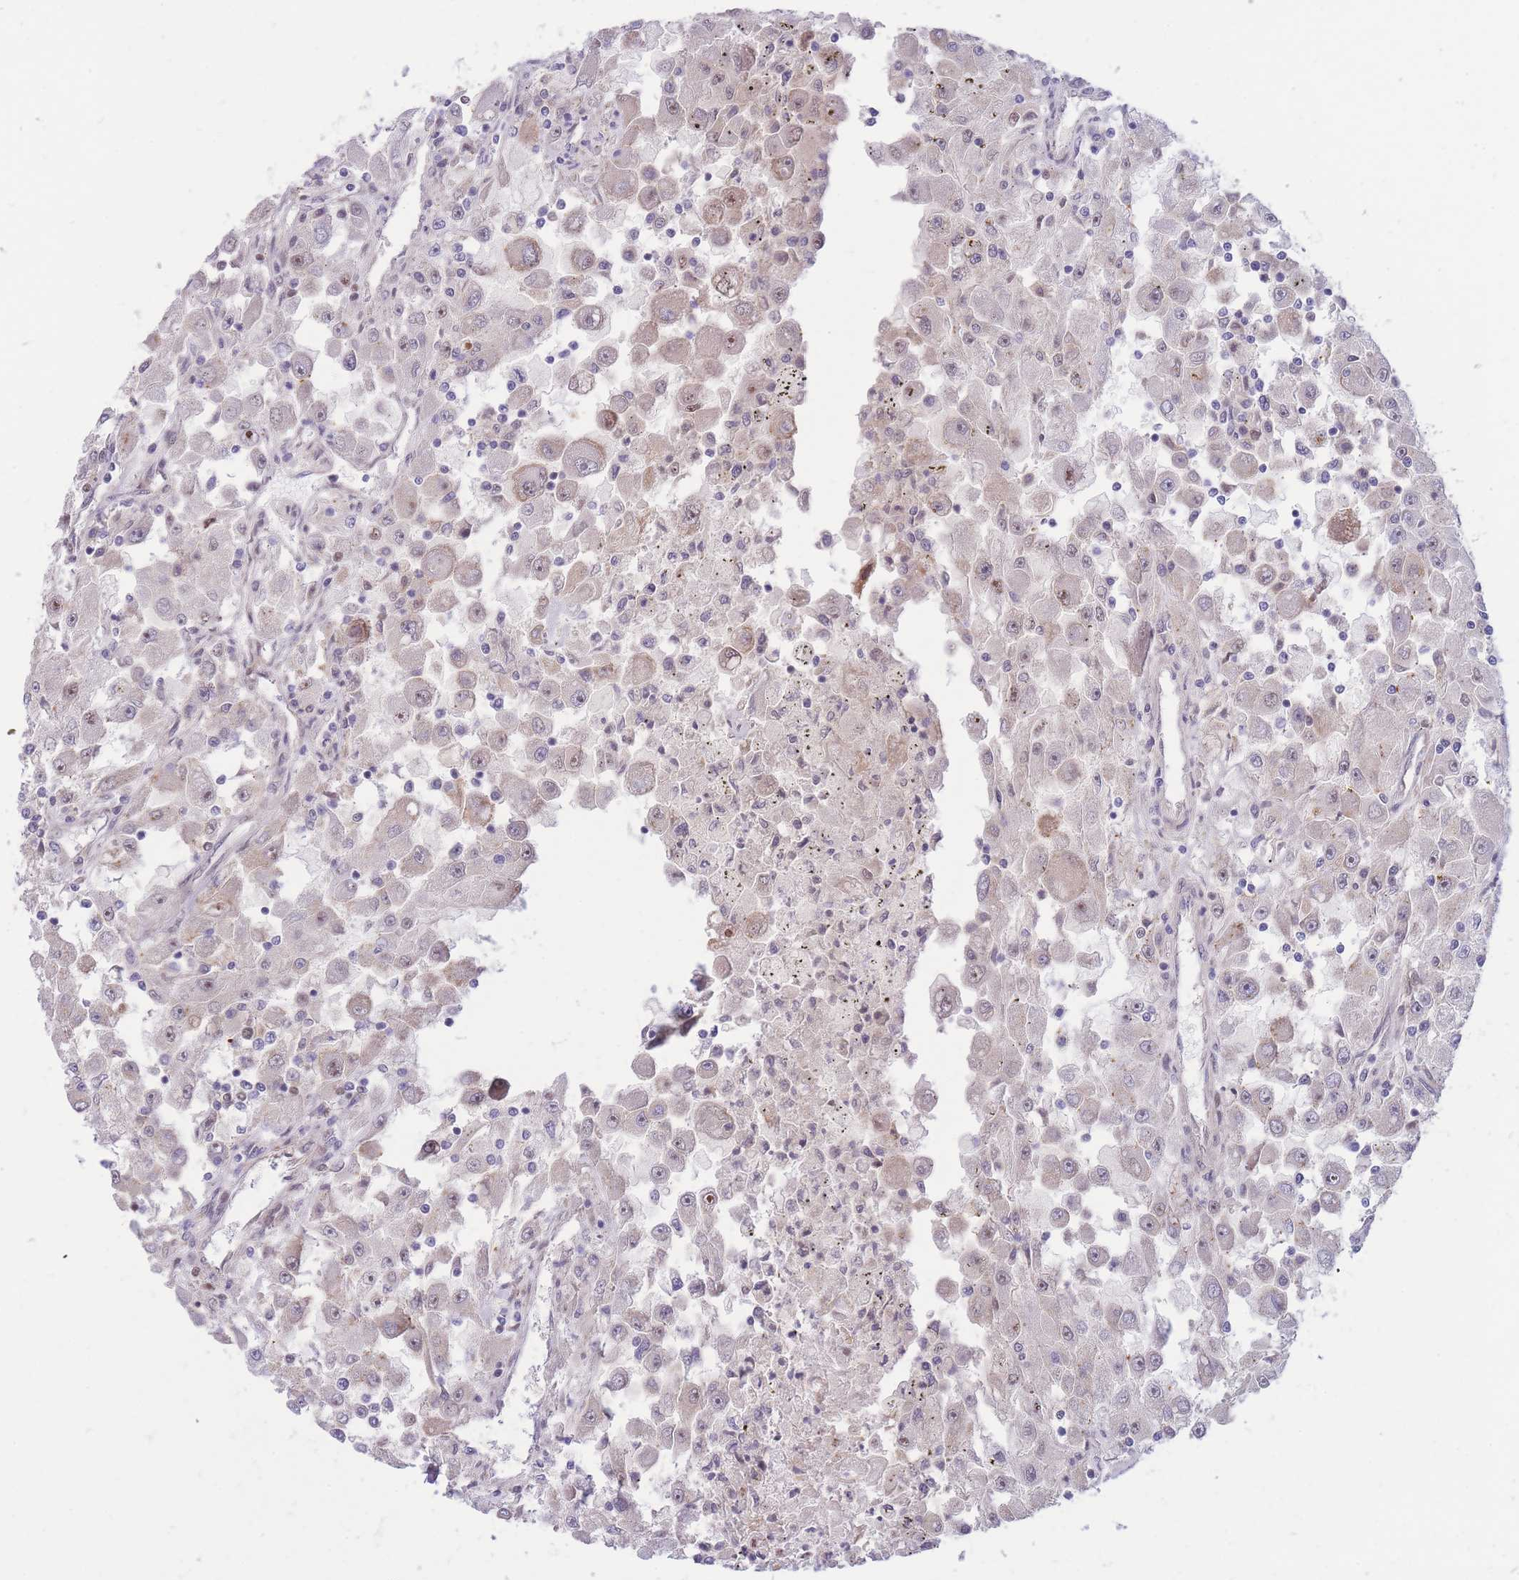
{"staining": {"intensity": "weak", "quantity": "<25%", "location": "nuclear"}, "tissue": "renal cancer", "cell_type": "Tumor cells", "image_type": "cancer", "snomed": [{"axis": "morphology", "description": "Adenocarcinoma, NOS"}, {"axis": "topography", "description": "Kidney"}], "caption": "Tumor cells show no significant protein expression in renal adenocarcinoma.", "gene": "ERICH6B", "patient": {"sex": "female", "age": 67}}